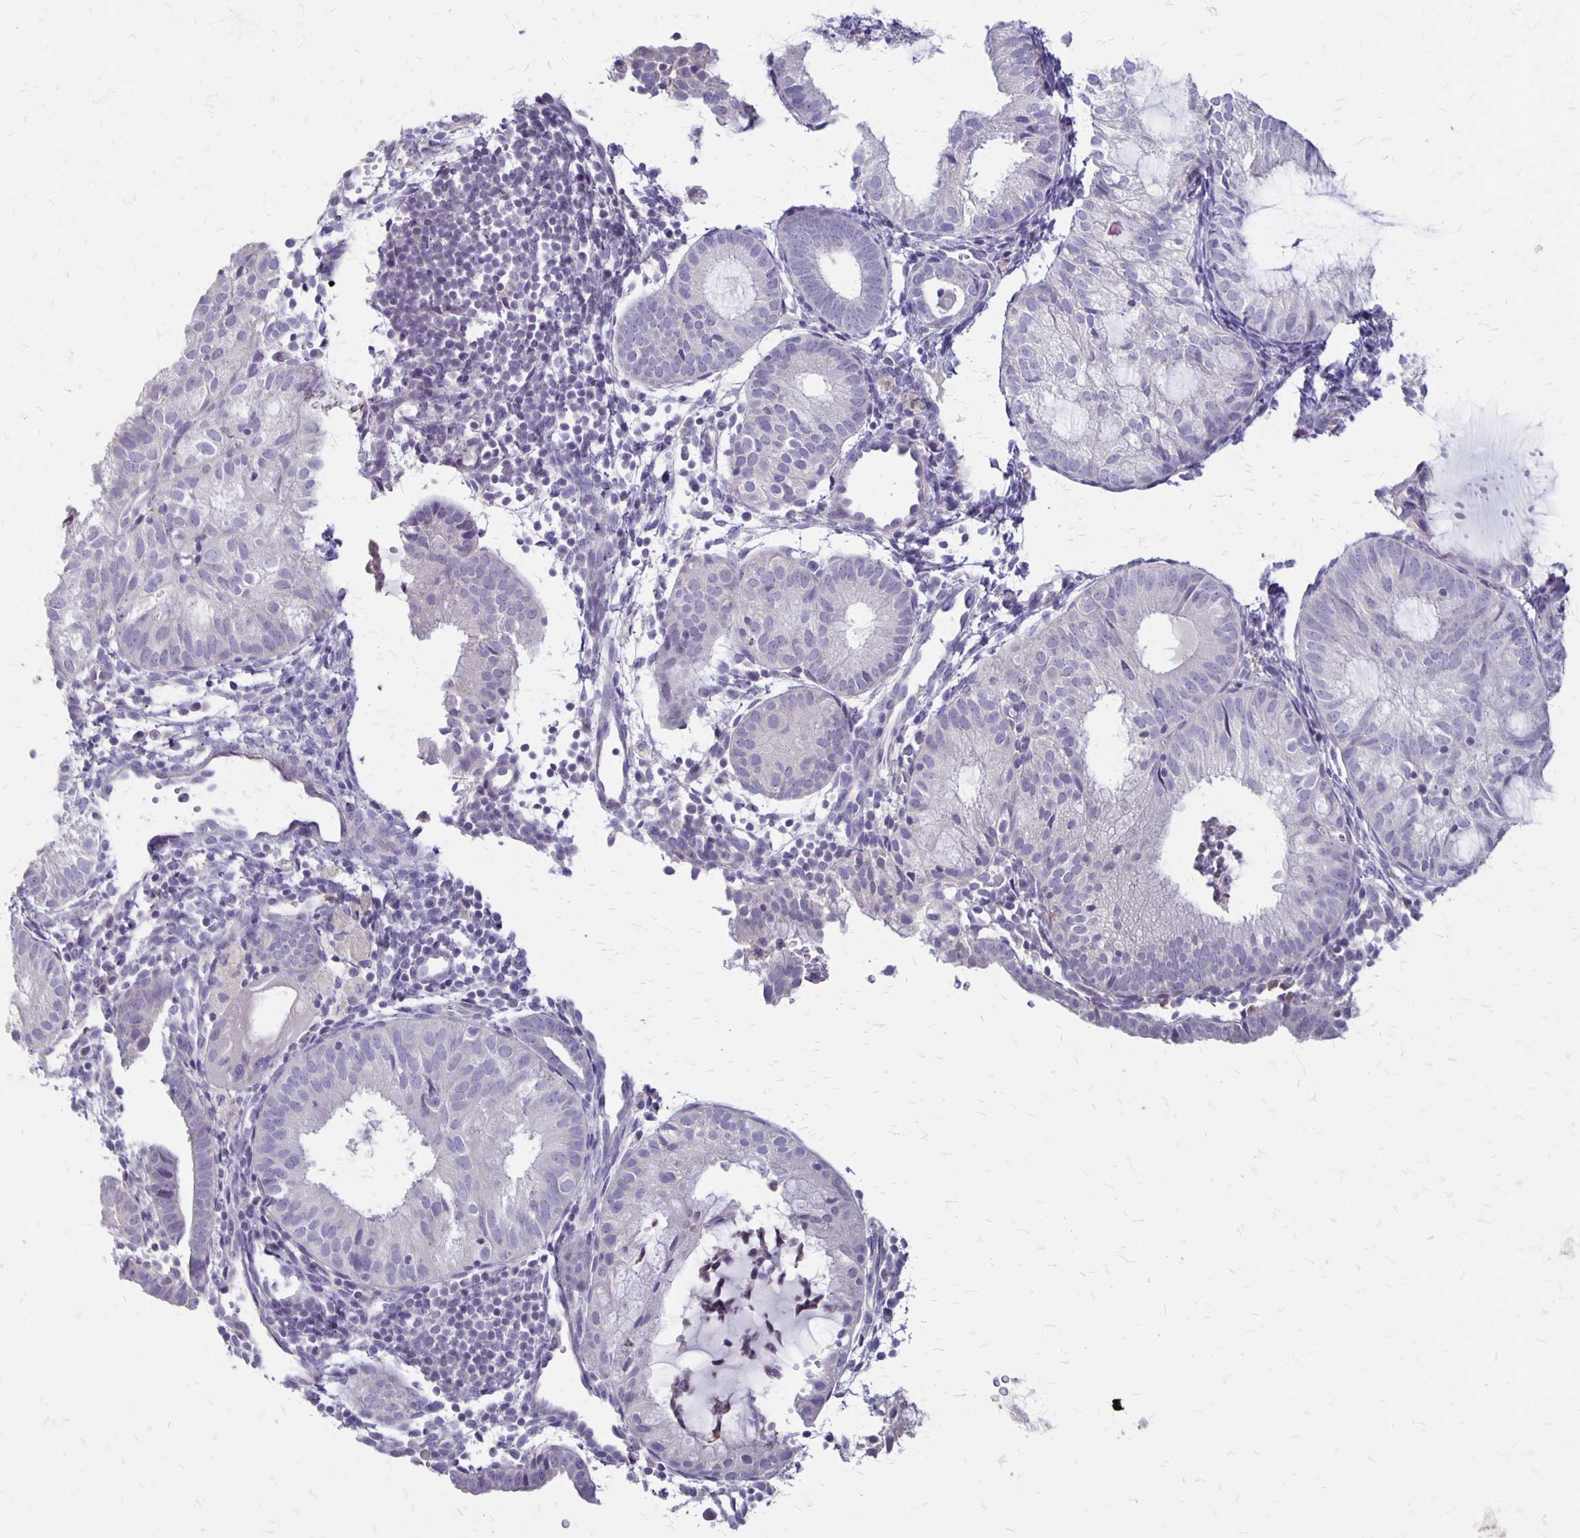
{"staining": {"intensity": "negative", "quantity": "none", "location": "none"}, "tissue": "endometrial cancer", "cell_type": "Tumor cells", "image_type": "cancer", "snomed": [{"axis": "morphology", "description": "Normal tissue, NOS"}, {"axis": "morphology", "description": "Adenocarcinoma, NOS"}, {"axis": "topography", "description": "Smooth muscle"}, {"axis": "topography", "description": "Endometrium"}, {"axis": "topography", "description": "Myometrium, NOS"}], "caption": "Immunohistochemical staining of human adenocarcinoma (endometrial) reveals no significant positivity in tumor cells.", "gene": "SEPTIN5", "patient": {"sex": "female", "age": 81}}